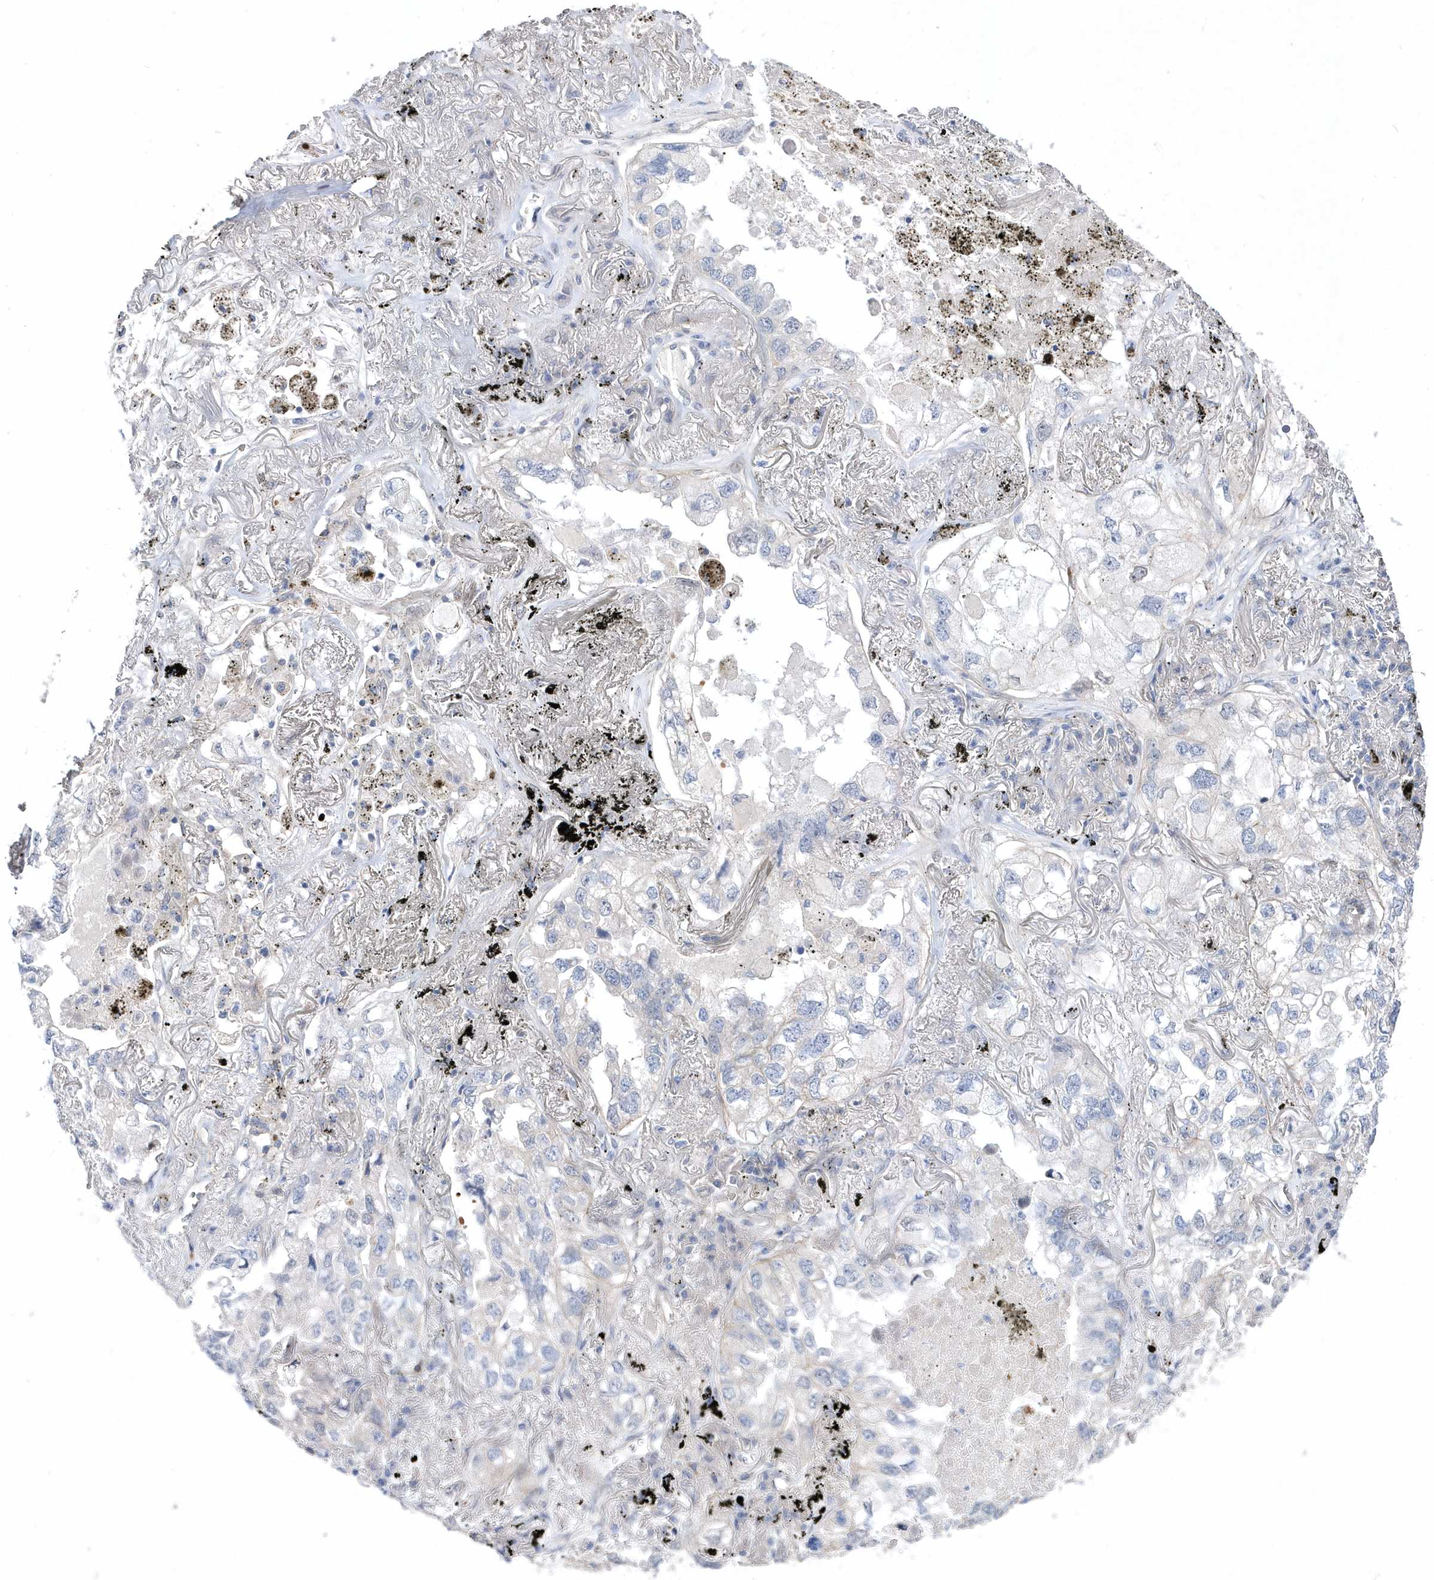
{"staining": {"intensity": "negative", "quantity": "none", "location": "none"}, "tissue": "lung cancer", "cell_type": "Tumor cells", "image_type": "cancer", "snomed": [{"axis": "morphology", "description": "Adenocarcinoma, NOS"}, {"axis": "topography", "description": "Lung"}], "caption": "High power microscopy image of an immunohistochemistry (IHC) histopathology image of lung cancer, revealing no significant positivity in tumor cells. (DAB immunohistochemistry visualized using brightfield microscopy, high magnification).", "gene": "ZNF875", "patient": {"sex": "male", "age": 65}}